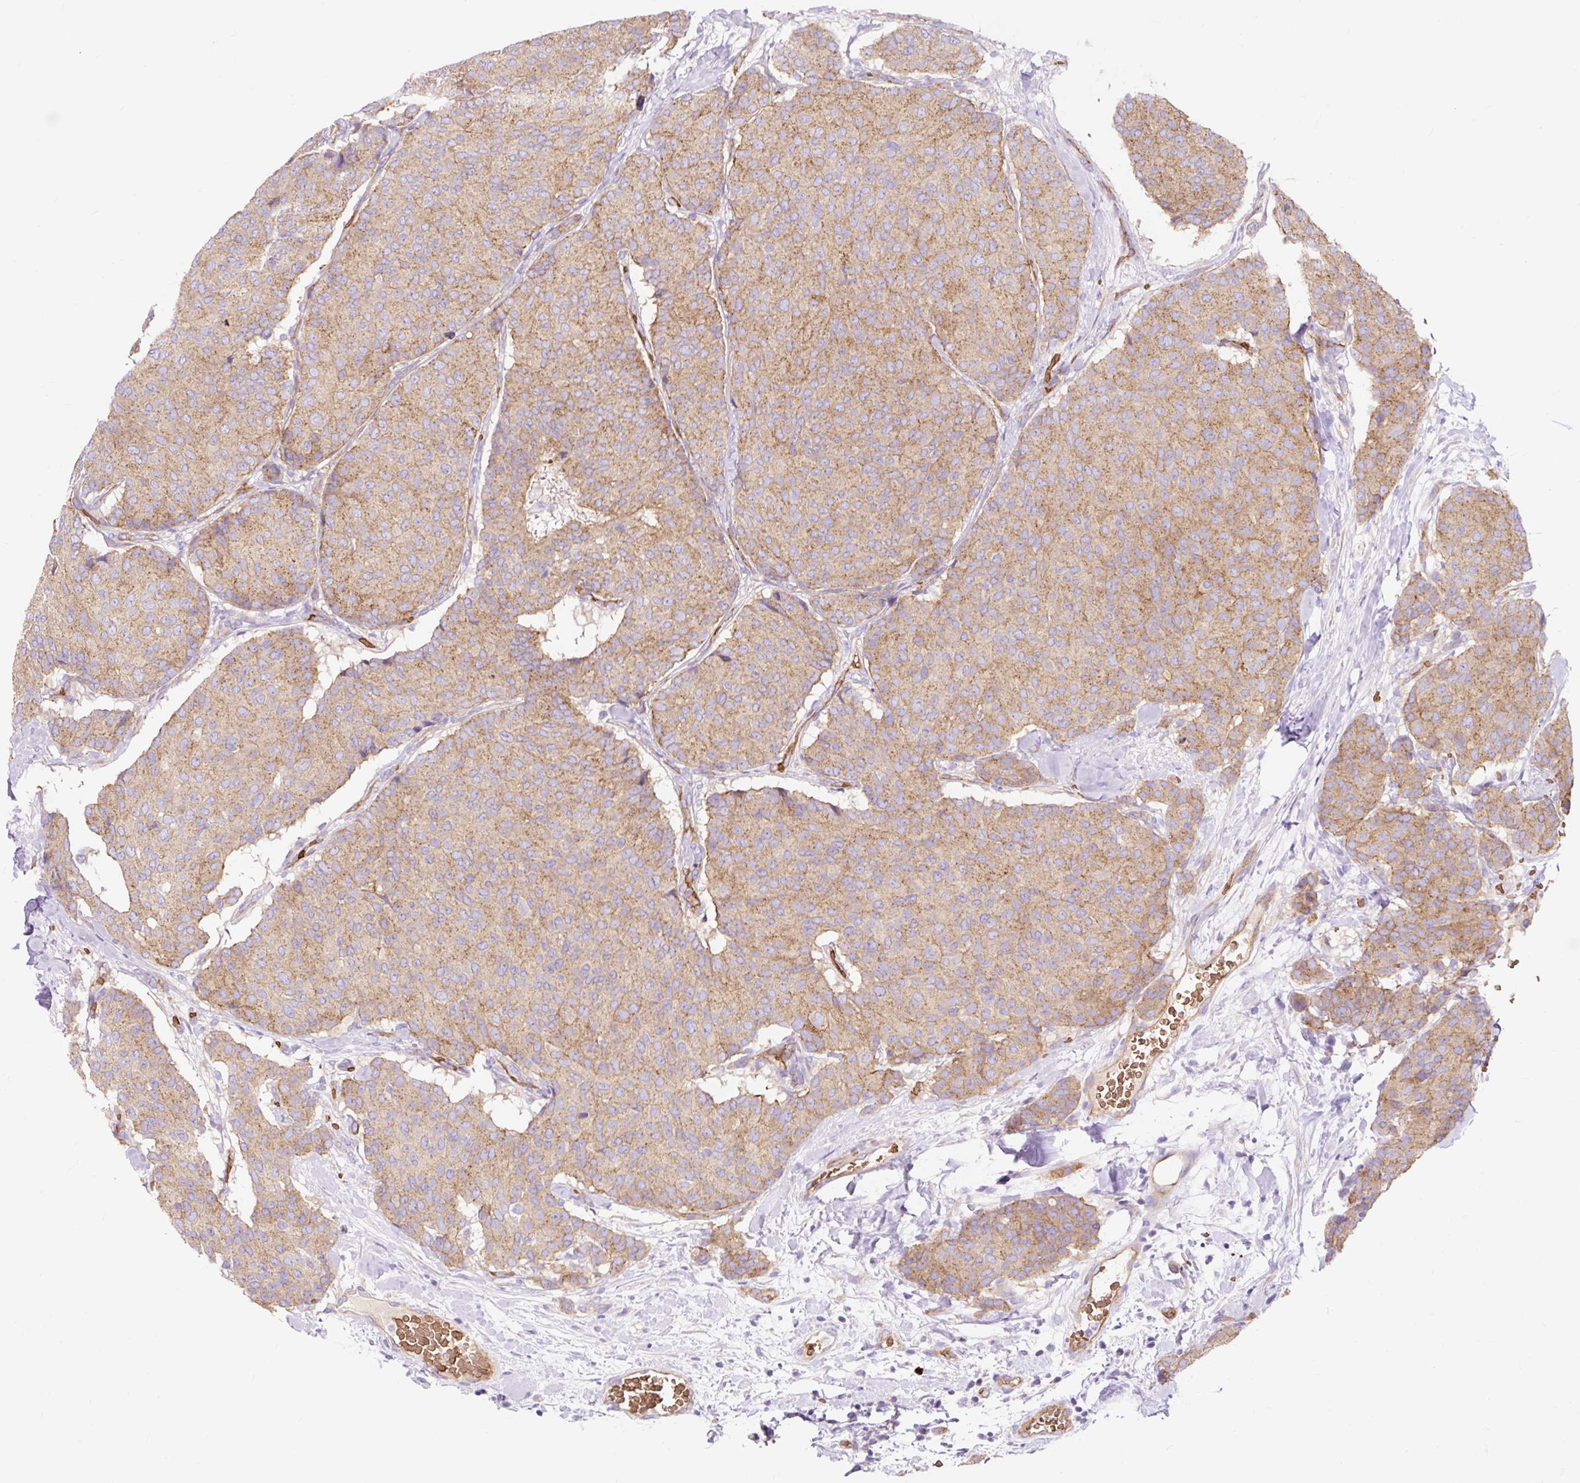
{"staining": {"intensity": "moderate", "quantity": ">75%", "location": "cytoplasmic/membranous"}, "tissue": "breast cancer", "cell_type": "Tumor cells", "image_type": "cancer", "snomed": [{"axis": "morphology", "description": "Duct carcinoma"}, {"axis": "topography", "description": "Breast"}], "caption": "Immunohistochemistry photomicrograph of neoplastic tissue: human breast cancer (invasive ductal carcinoma) stained using IHC shows medium levels of moderate protein expression localized specifically in the cytoplasmic/membranous of tumor cells, appearing as a cytoplasmic/membranous brown color.", "gene": "HIP1R", "patient": {"sex": "female", "age": 75}}